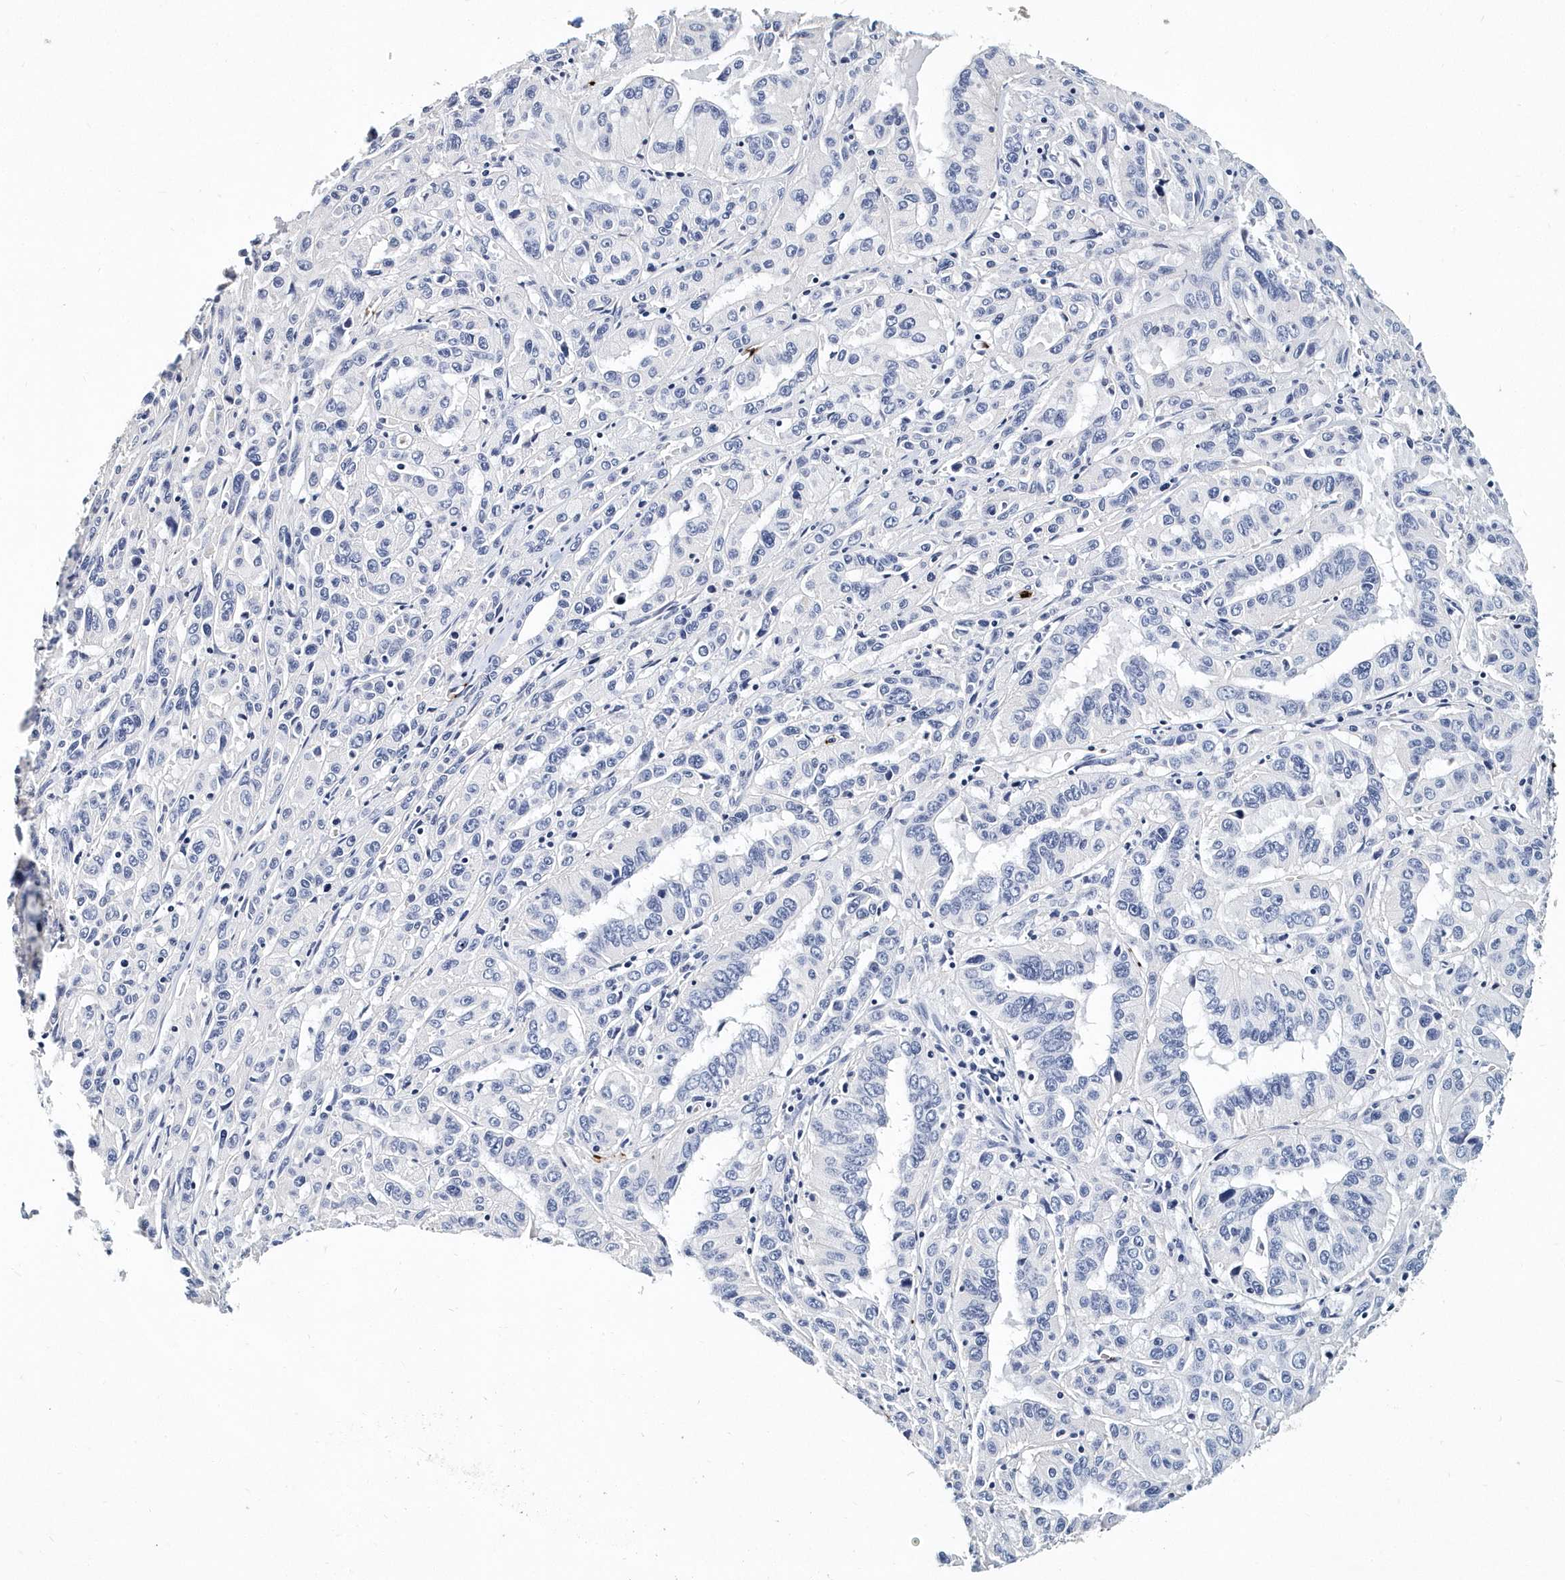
{"staining": {"intensity": "negative", "quantity": "none", "location": "none"}, "tissue": "pancreatic cancer", "cell_type": "Tumor cells", "image_type": "cancer", "snomed": [{"axis": "morphology", "description": "Adenocarcinoma, NOS"}, {"axis": "topography", "description": "Pancreas"}], "caption": "The immunohistochemistry micrograph has no significant positivity in tumor cells of pancreatic adenocarcinoma tissue.", "gene": "ITGA2B", "patient": {"sex": "male", "age": 63}}